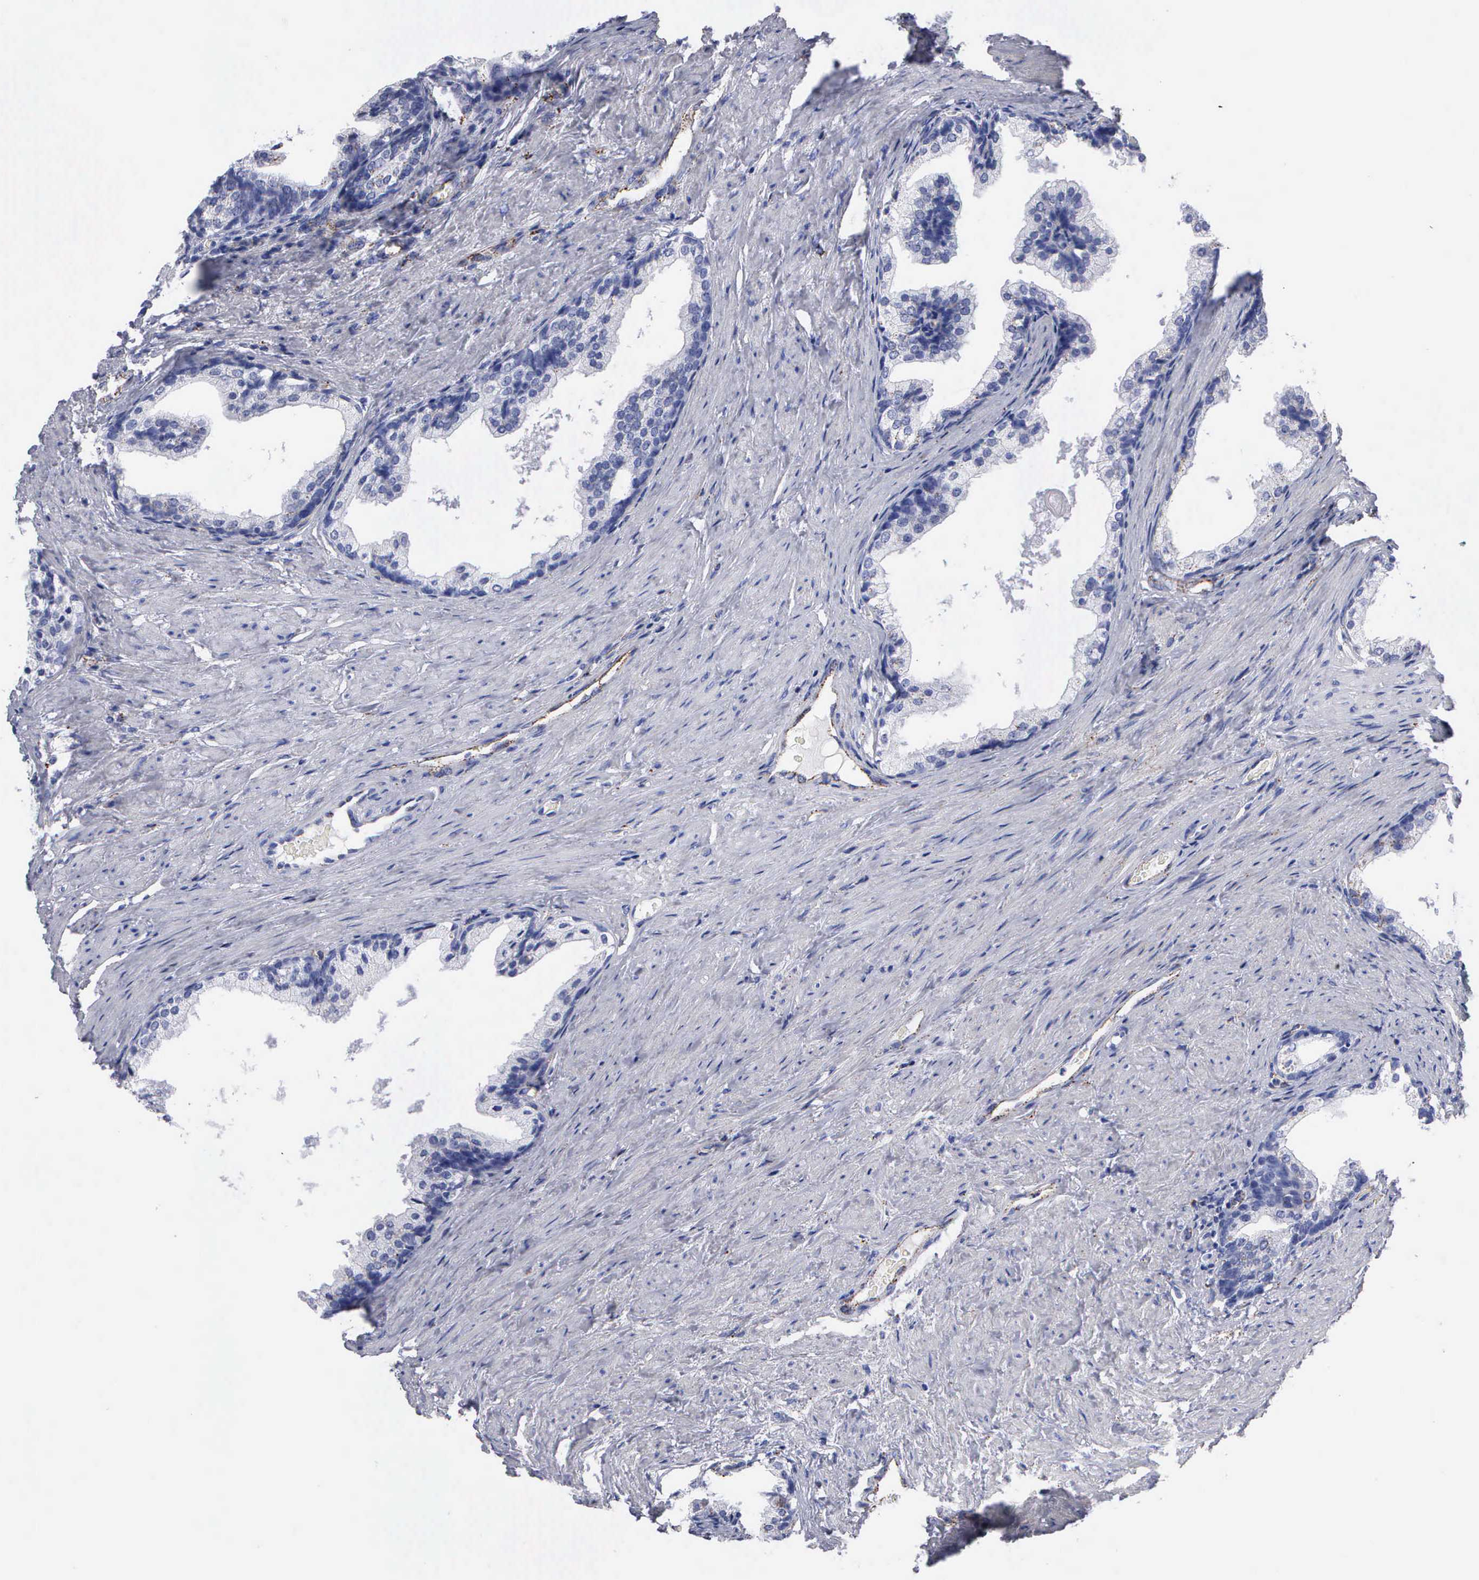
{"staining": {"intensity": "negative", "quantity": "none", "location": "none"}, "tissue": "prostate cancer", "cell_type": "Tumor cells", "image_type": "cancer", "snomed": [{"axis": "morphology", "description": "Adenocarcinoma, Medium grade"}, {"axis": "topography", "description": "Prostate"}], "caption": "The immunohistochemistry (IHC) image has no significant expression in tumor cells of prostate adenocarcinoma (medium-grade) tissue.", "gene": "CTSL", "patient": {"sex": "male", "age": 60}}